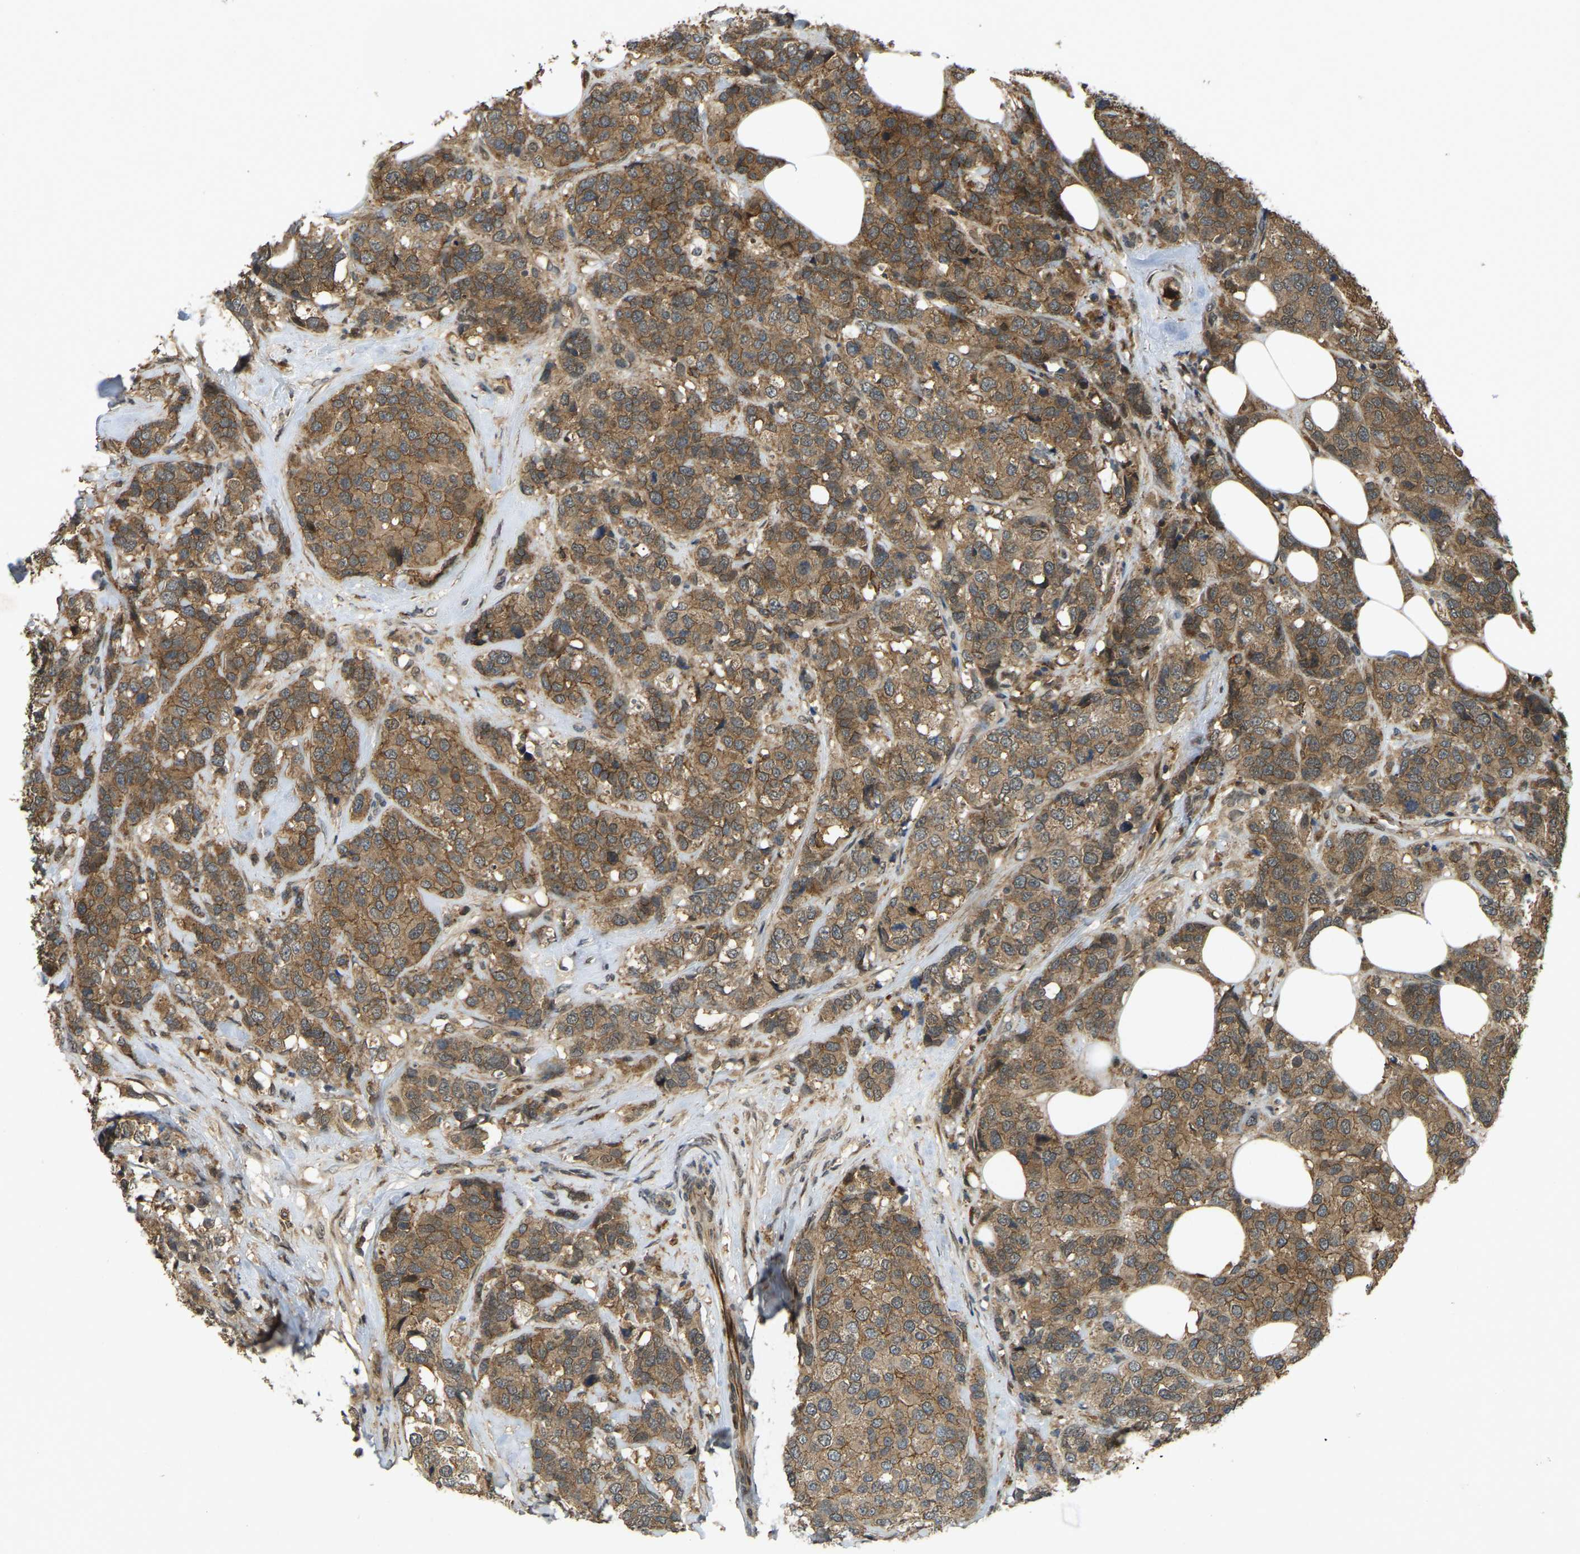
{"staining": {"intensity": "moderate", "quantity": ">75%", "location": "cytoplasmic/membranous"}, "tissue": "breast cancer", "cell_type": "Tumor cells", "image_type": "cancer", "snomed": [{"axis": "morphology", "description": "Lobular carcinoma"}, {"axis": "topography", "description": "Breast"}], "caption": "Tumor cells display moderate cytoplasmic/membranous positivity in approximately >75% of cells in breast lobular carcinoma.", "gene": "KIAA1549", "patient": {"sex": "female", "age": 59}}